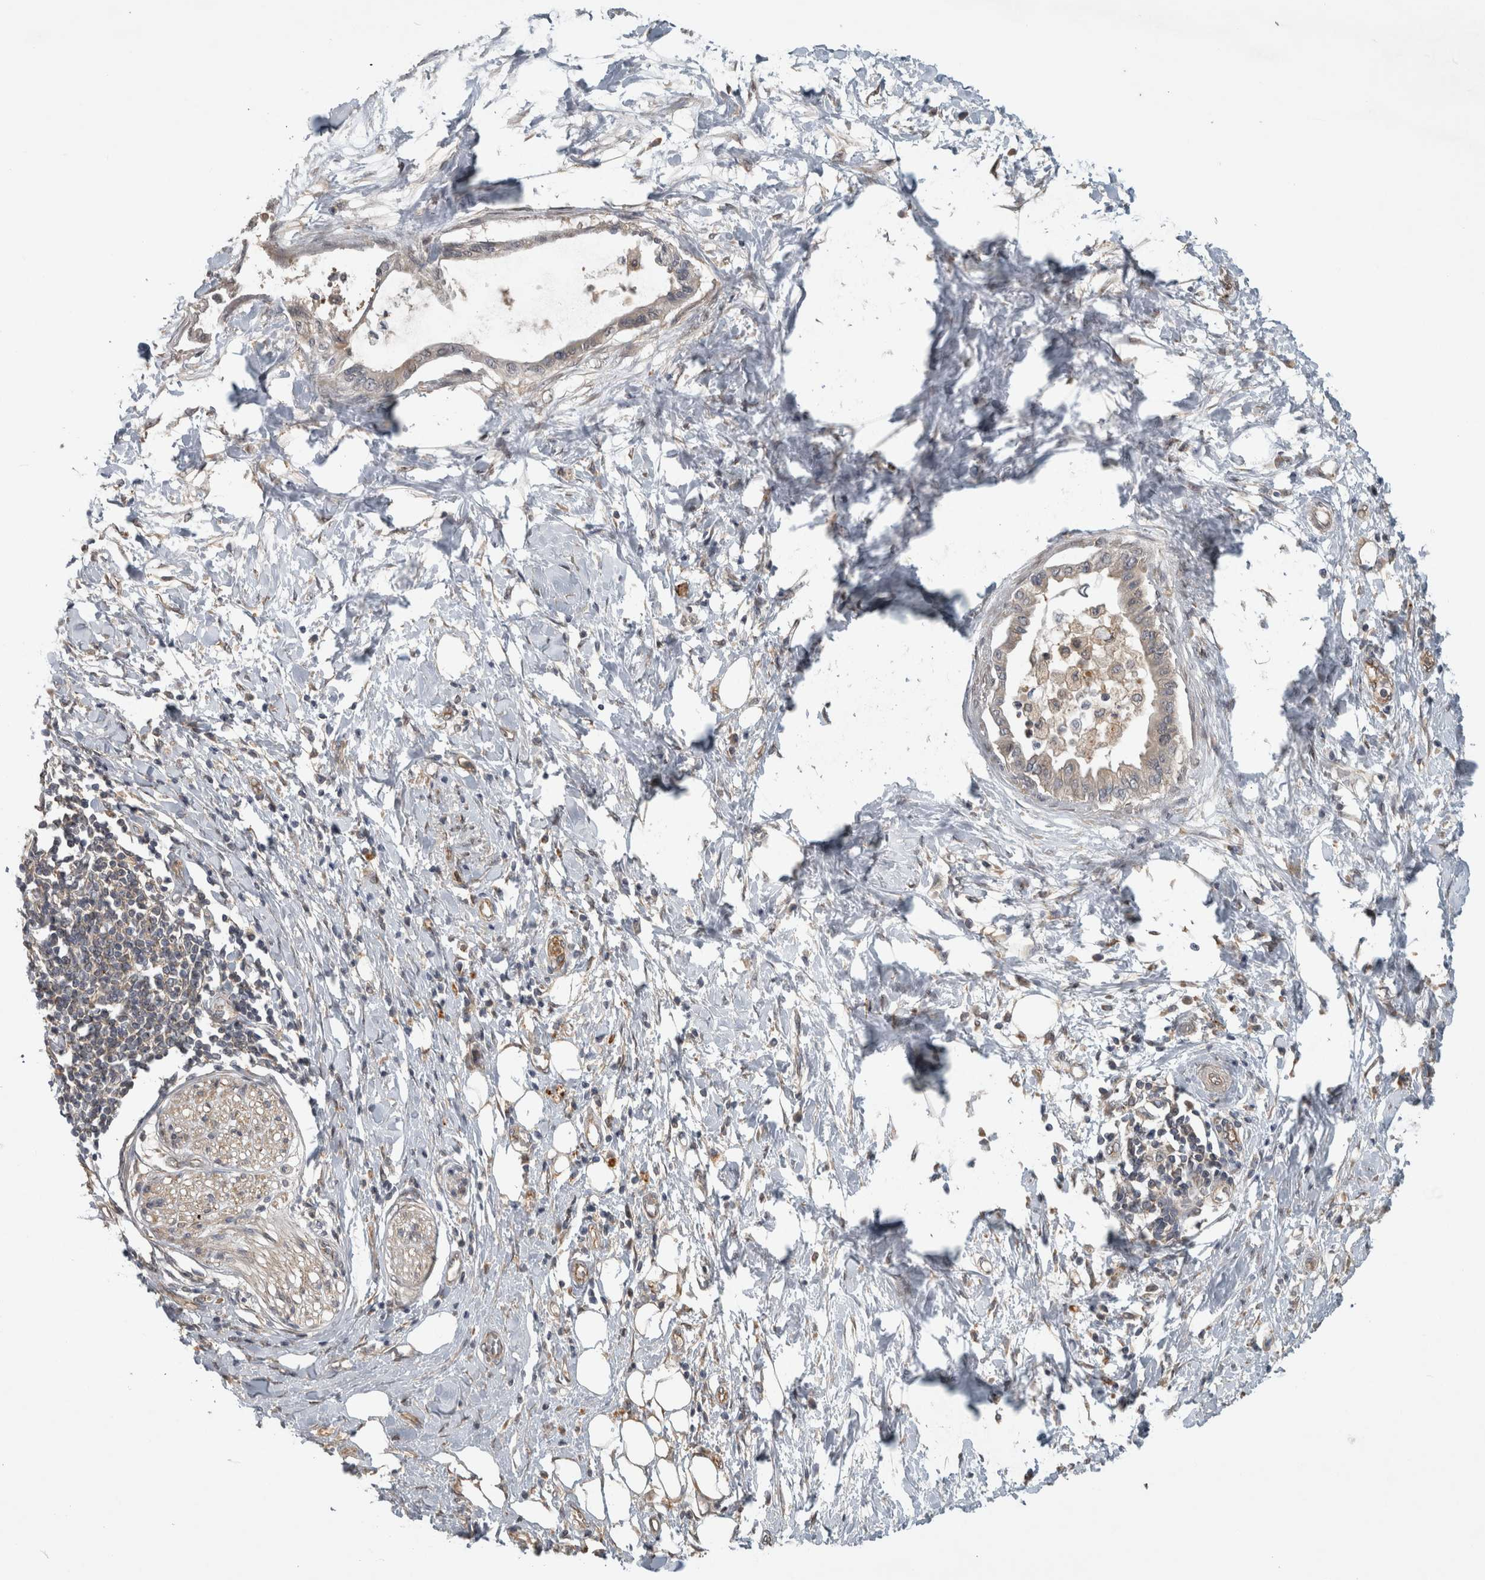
{"staining": {"intensity": "negative", "quantity": "none", "location": "none"}, "tissue": "pancreatic cancer", "cell_type": "Tumor cells", "image_type": "cancer", "snomed": [{"axis": "morphology", "description": "Normal tissue, NOS"}, {"axis": "morphology", "description": "Adenocarcinoma, NOS"}, {"axis": "topography", "description": "Pancreas"}, {"axis": "topography", "description": "Duodenum"}], "caption": "IHC photomicrograph of pancreatic cancer stained for a protein (brown), which reveals no positivity in tumor cells.", "gene": "TRMT61B", "patient": {"sex": "female", "age": 60}}